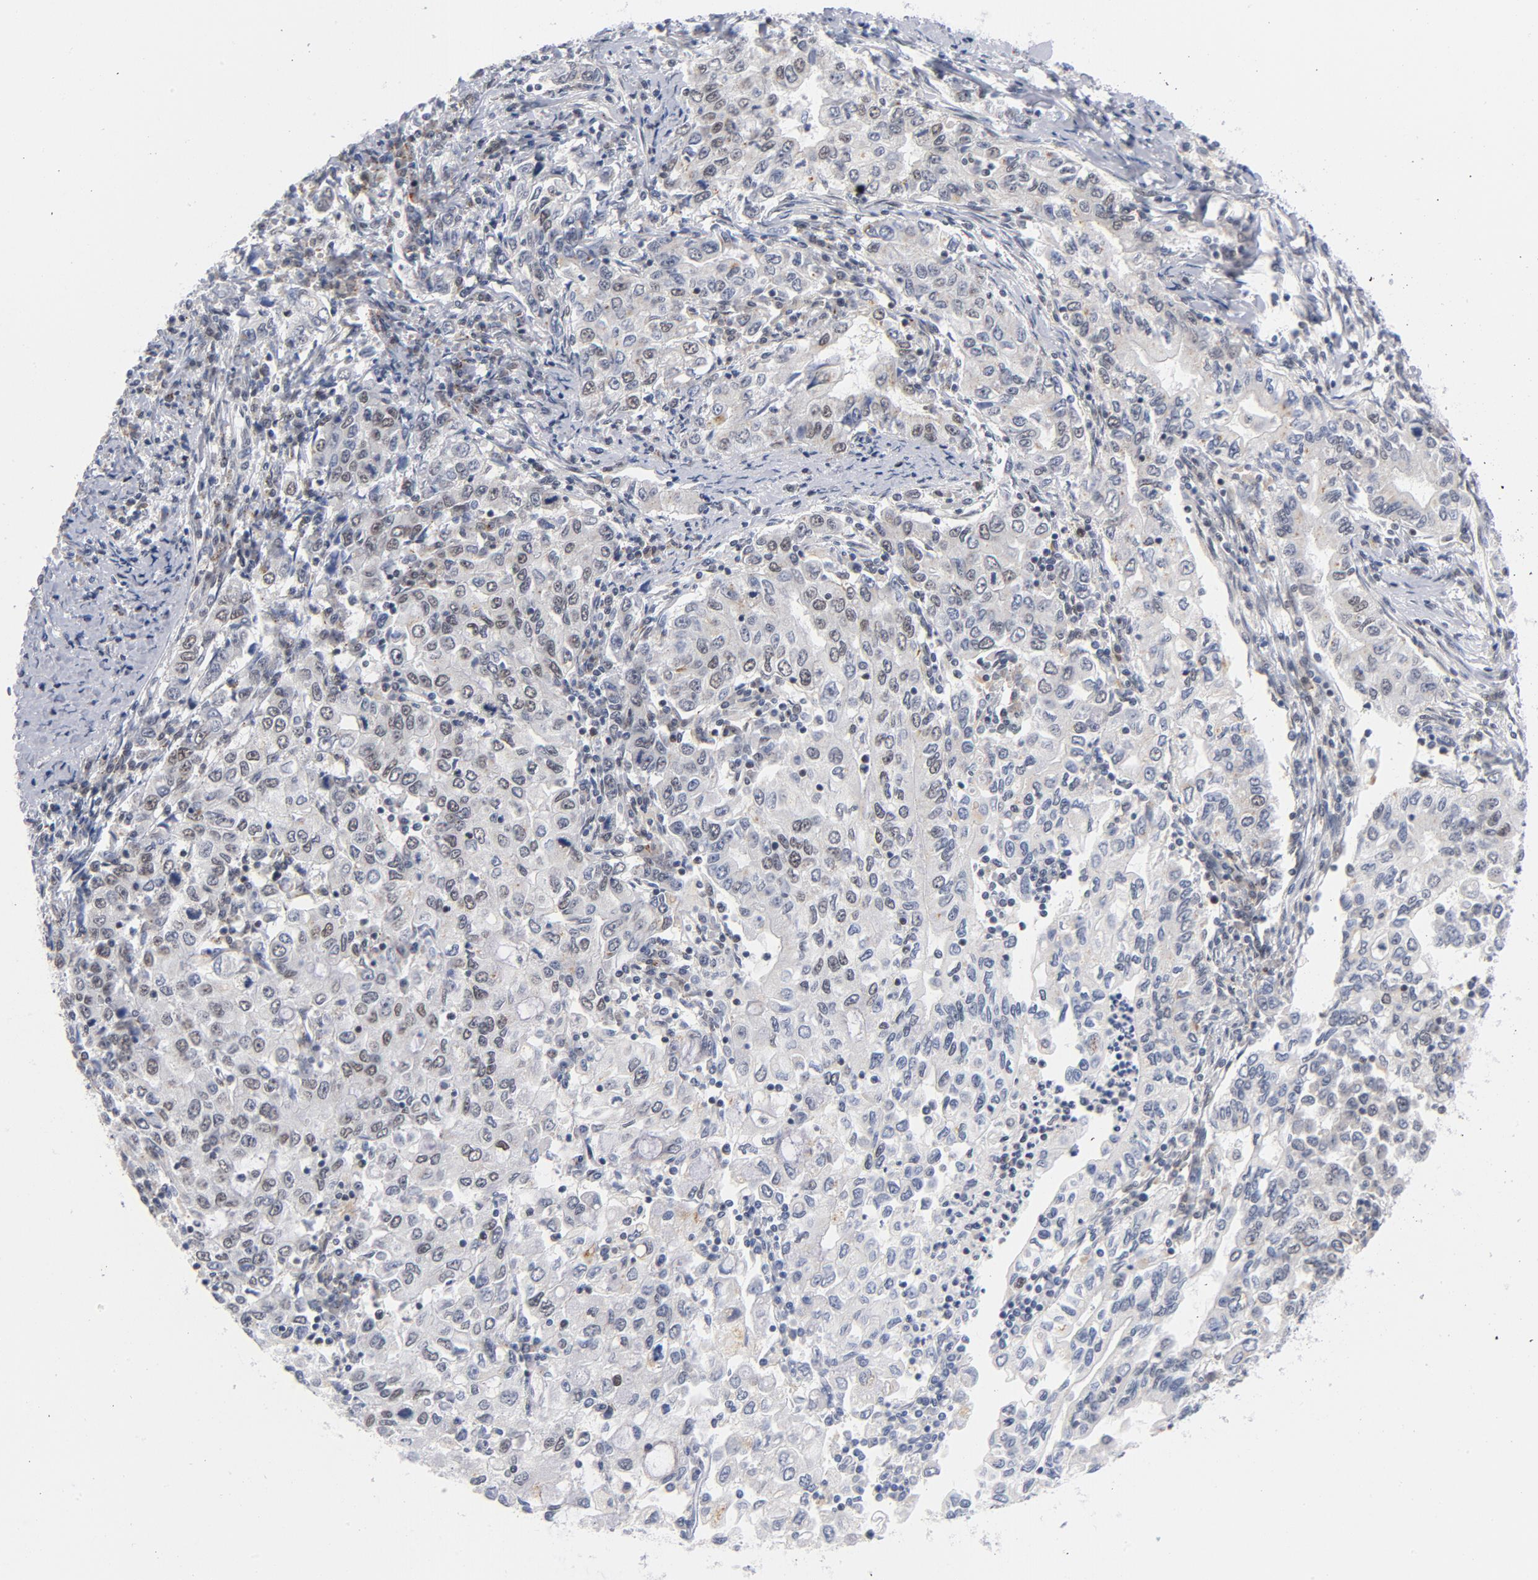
{"staining": {"intensity": "weak", "quantity": "25%-75%", "location": "nuclear"}, "tissue": "stomach cancer", "cell_type": "Tumor cells", "image_type": "cancer", "snomed": [{"axis": "morphology", "description": "Adenocarcinoma, NOS"}, {"axis": "topography", "description": "Stomach, lower"}], "caption": "The photomicrograph reveals immunohistochemical staining of stomach cancer (adenocarcinoma). There is weak nuclear expression is appreciated in about 25%-75% of tumor cells. (DAB IHC with brightfield microscopy, high magnification).", "gene": "BAP1", "patient": {"sex": "female", "age": 72}}